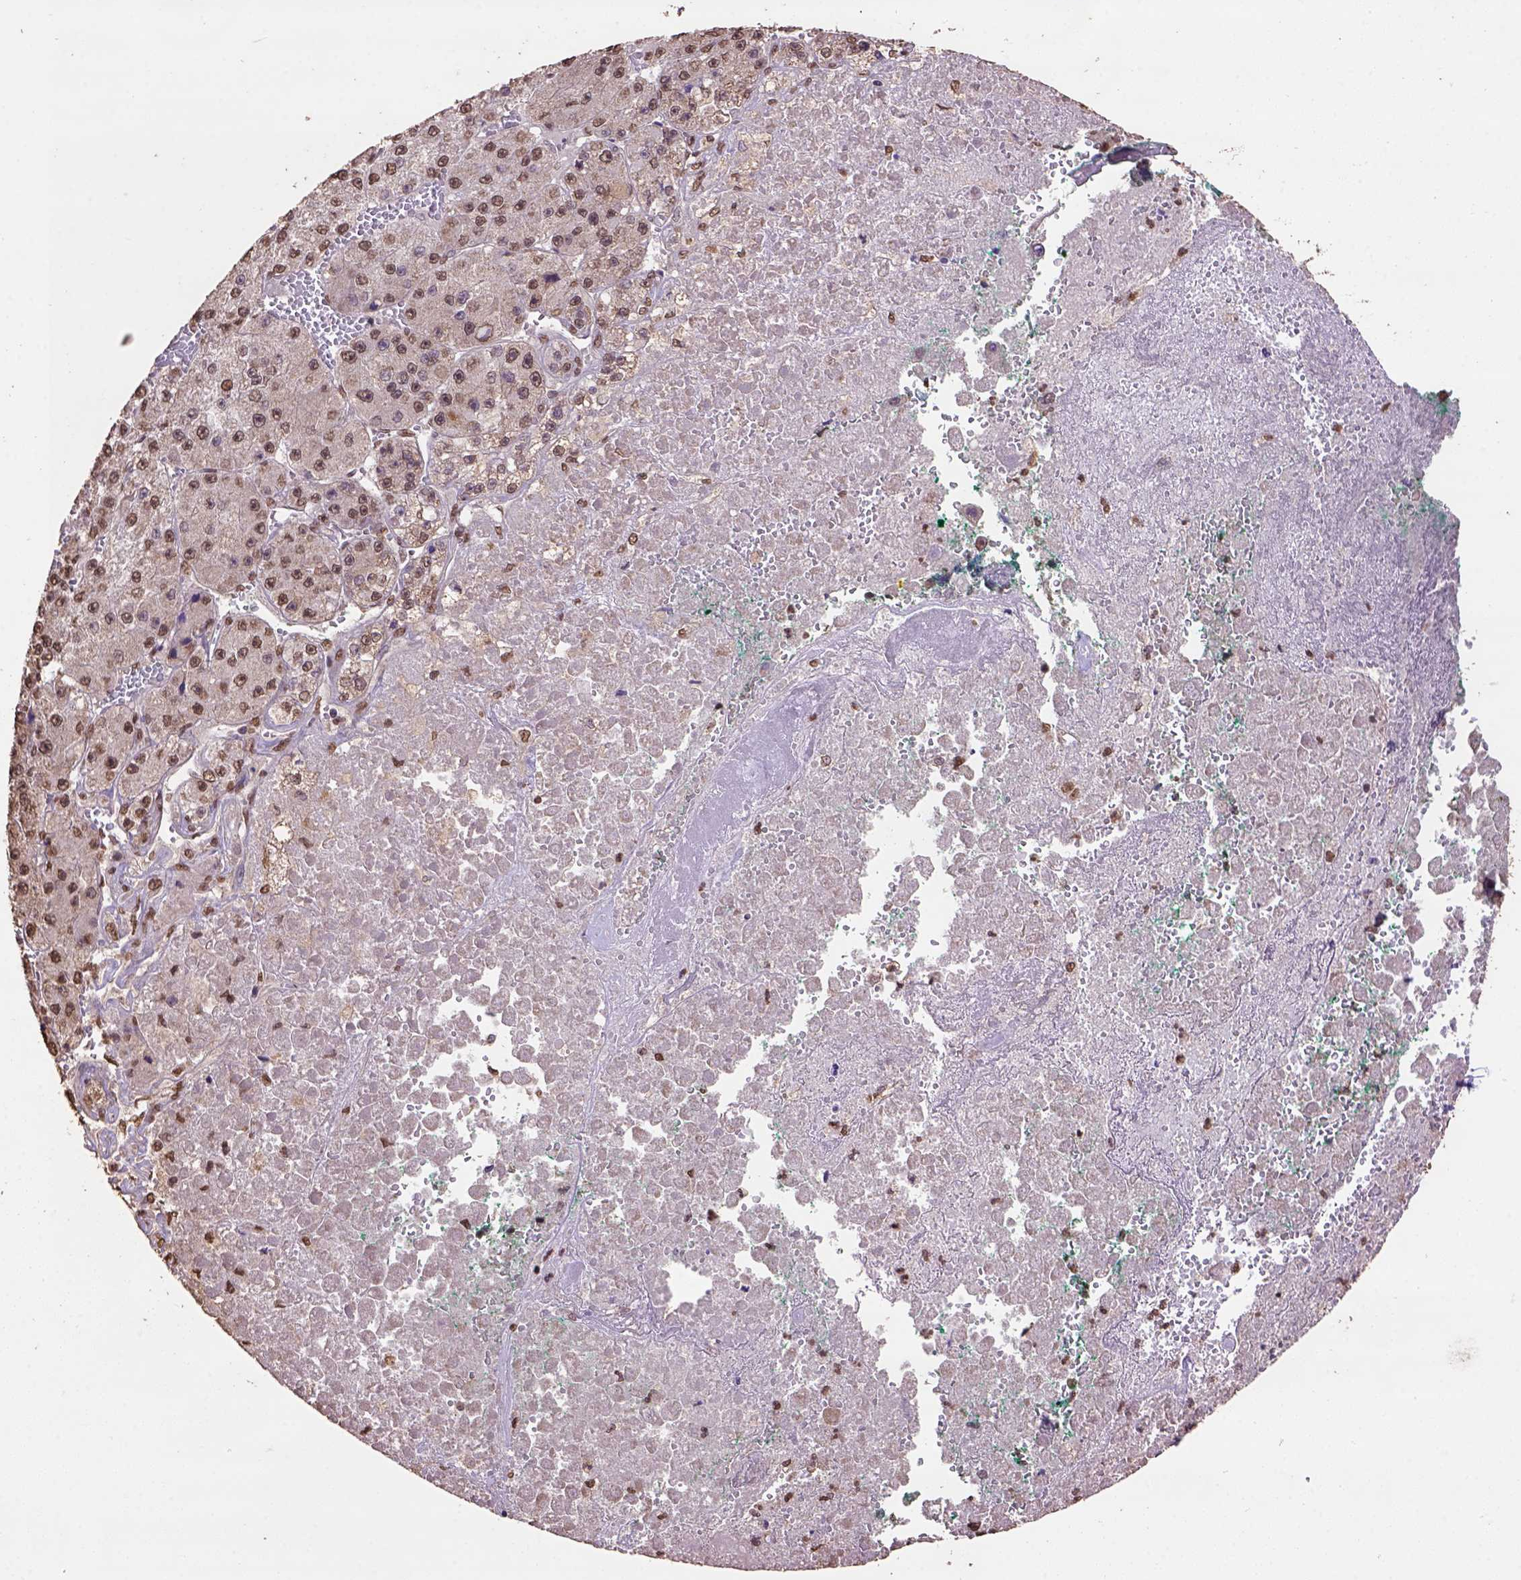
{"staining": {"intensity": "moderate", "quantity": ">75%", "location": "nuclear"}, "tissue": "liver cancer", "cell_type": "Tumor cells", "image_type": "cancer", "snomed": [{"axis": "morphology", "description": "Carcinoma, Hepatocellular, NOS"}, {"axis": "topography", "description": "Liver"}], "caption": "A brown stain highlights moderate nuclear positivity of a protein in liver hepatocellular carcinoma tumor cells.", "gene": "CSTF2T", "patient": {"sex": "female", "age": 73}}